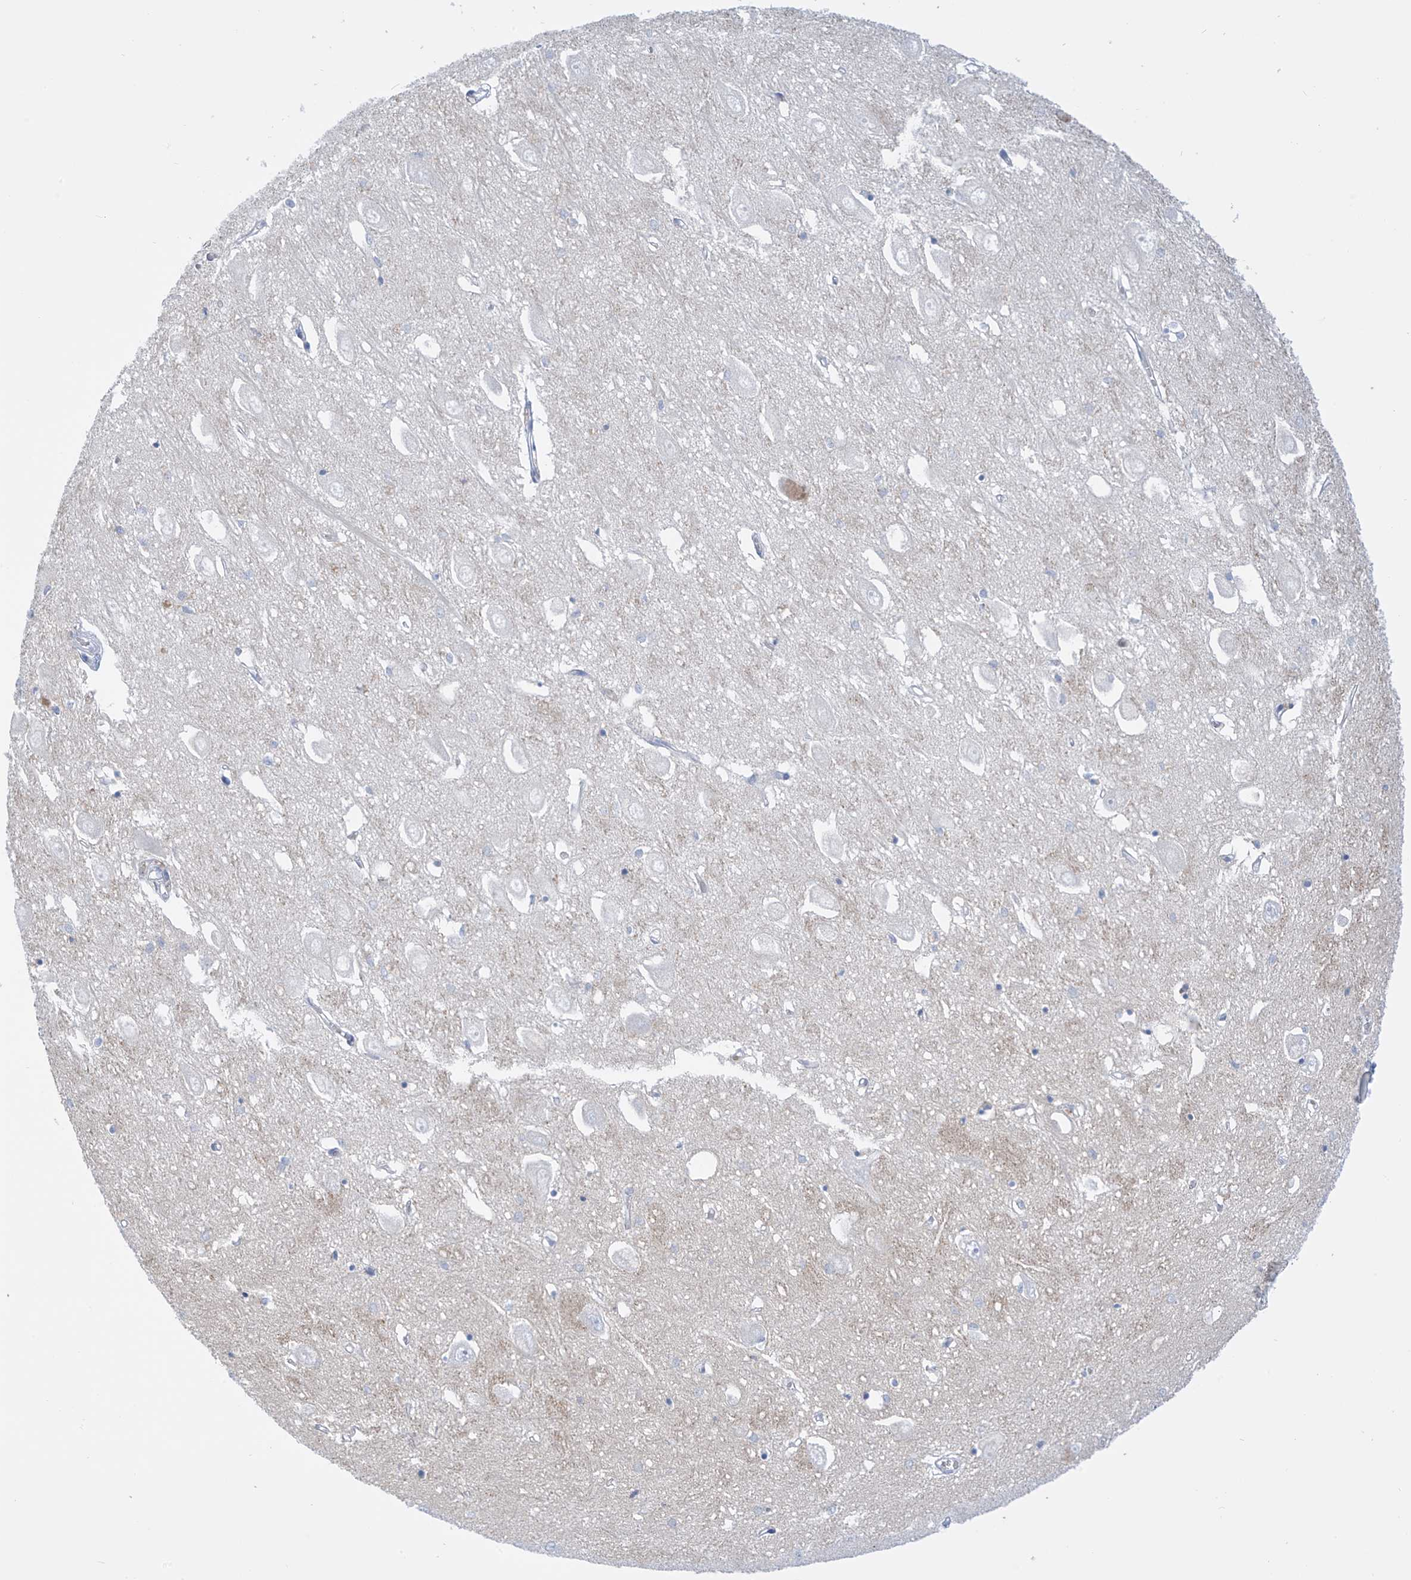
{"staining": {"intensity": "negative", "quantity": "none", "location": "none"}, "tissue": "hippocampus", "cell_type": "Glial cells", "image_type": "normal", "snomed": [{"axis": "morphology", "description": "Normal tissue, NOS"}, {"axis": "topography", "description": "Hippocampus"}], "caption": "This is a histopathology image of immunohistochemistry staining of benign hippocampus, which shows no expression in glial cells. (DAB (3,3'-diaminobenzidine) immunohistochemistry (IHC) with hematoxylin counter stain).", "gene": "FABP2", "patient": {"sex": "female", "age": 64}}